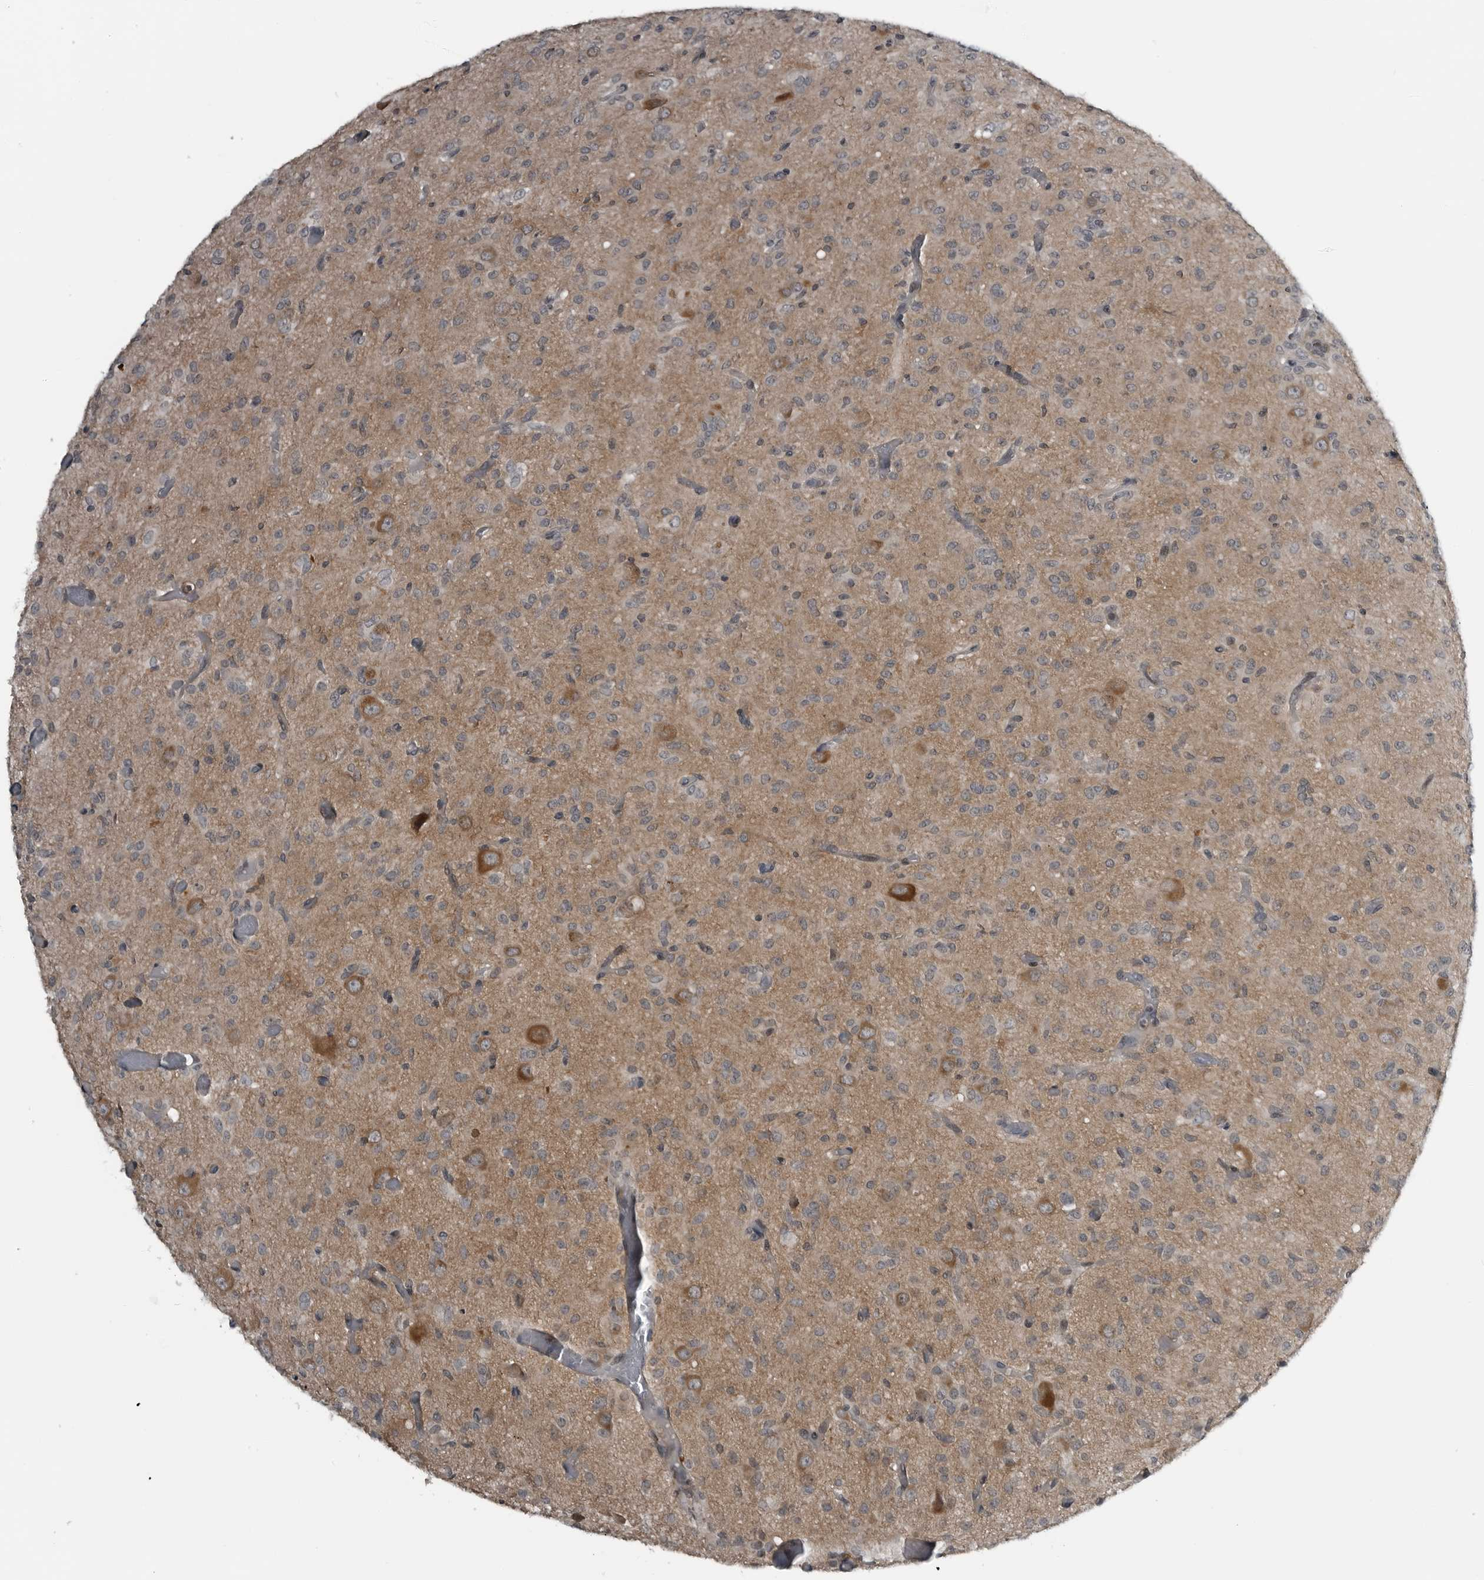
{"staining": {"intensity": "weak", "quantity": "<25%", "location": "cytoplasmic/membranous"}, "tissue": "glioma", "cell_type": "Tumor cells", "image_type": "cancer", "snomed": [{"axis": "morphology", "description": "Glioma, malignant, High grade"}, {"axis": "topography", "description": "Brain"}], "caption": "IHC micrograph of glioma stained for a protein (brown), which demonstrates no positivity in tumor cells.", "gene": "GAK", "patient": {"sex": "female", "age": 59}}